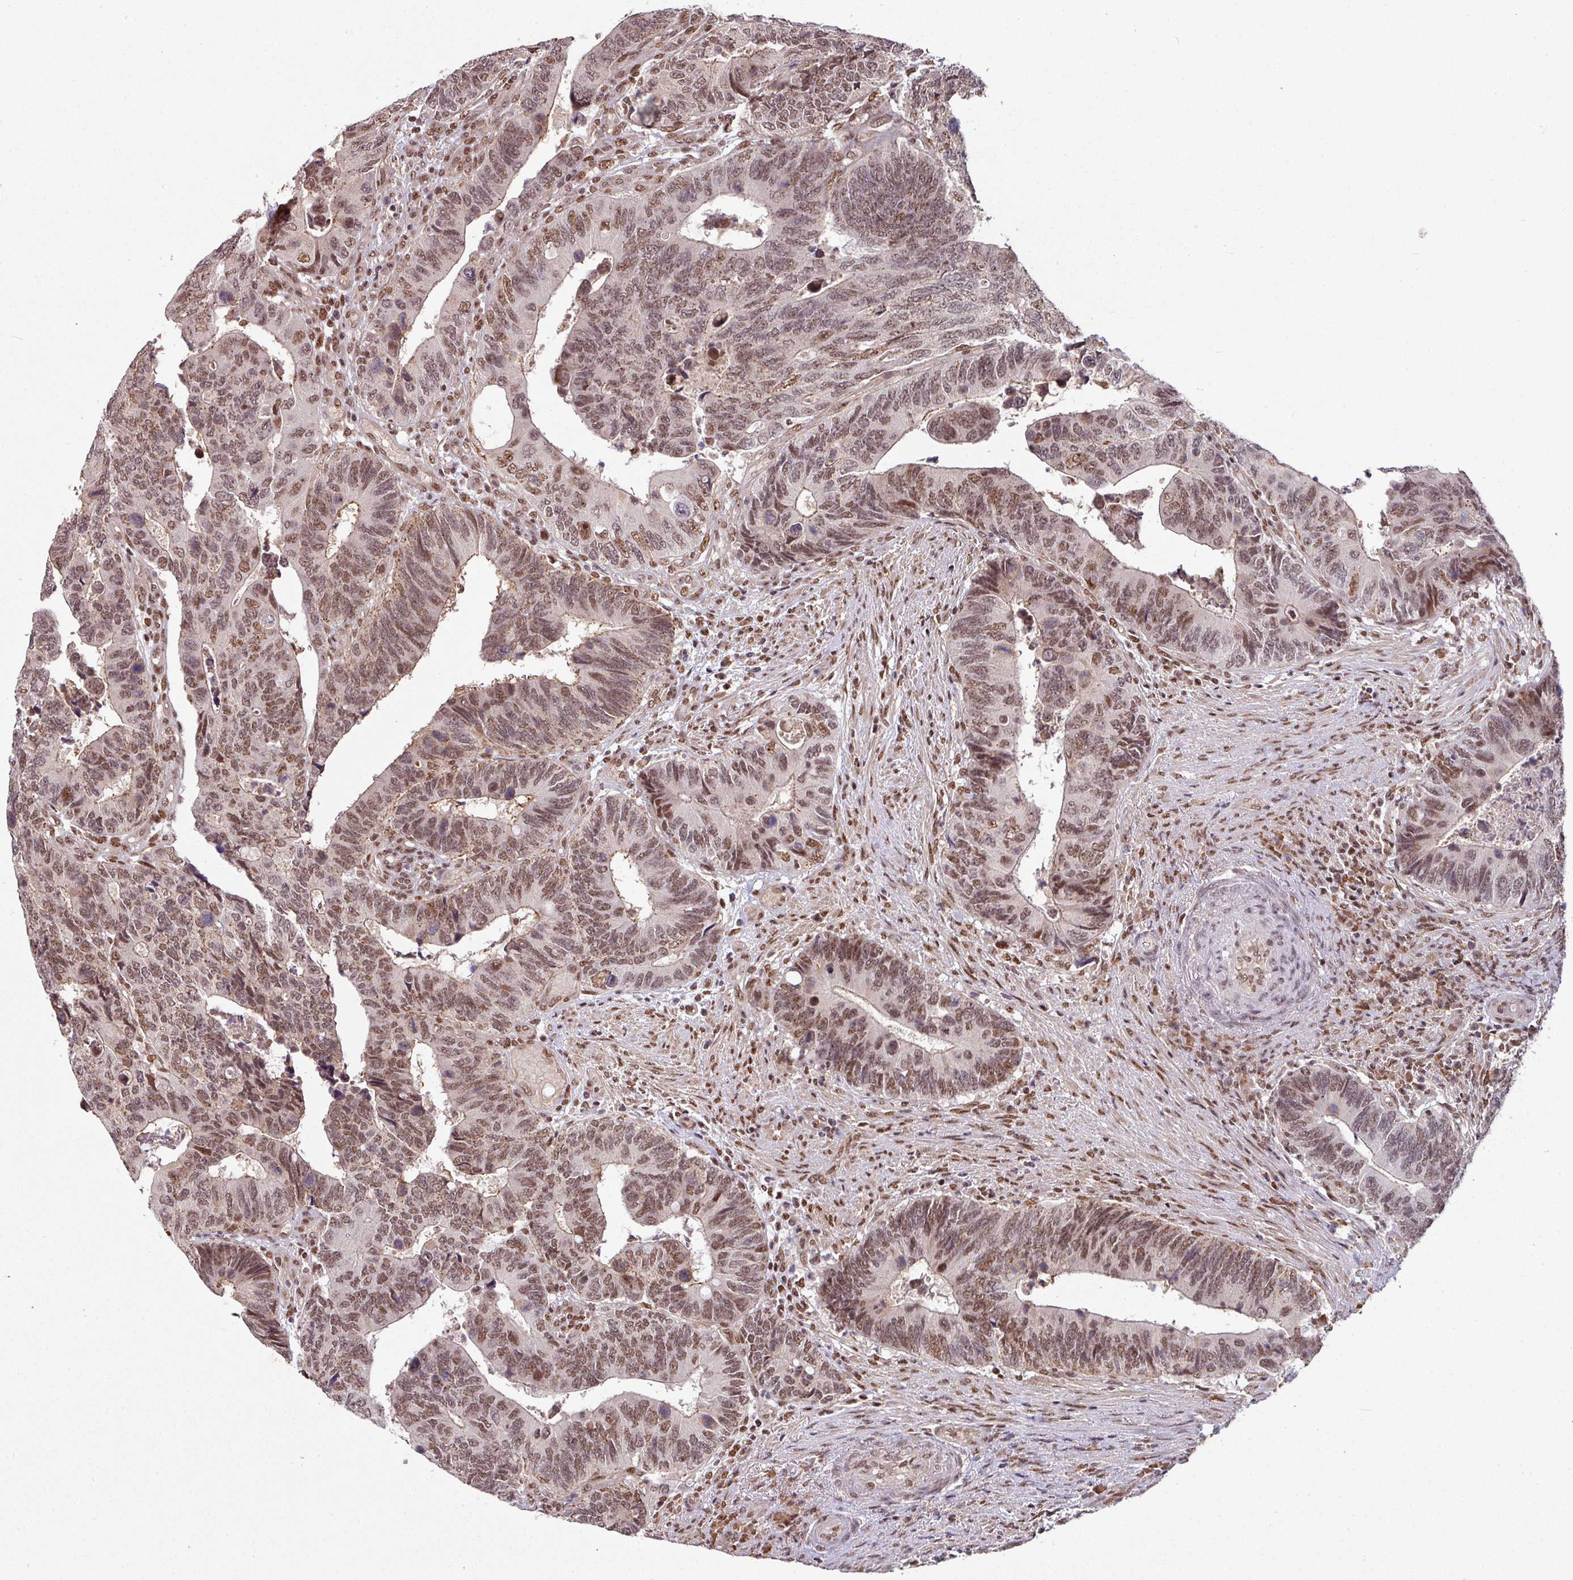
{"staining": {"intensity": "moderate", "quantity": ">75%", "location": "nuclear"}, "tissue": "colorectal cancer", "cell_type": "Tumor cells", "image_type": "cancer", "snomed": [{"axis": "morphology", "description": "Adenocarcinoma, NOS"}, {"axis": "topography", "description": "Colon"}], "caption": "The micrograph demonstrates a brown stain indicating the presence of a protein in the nuclear of tumor cells in colorectal cancer (adenocarcinoma).", "gene": "PHF23", "patient": {"sex": "male", "age": 87}}